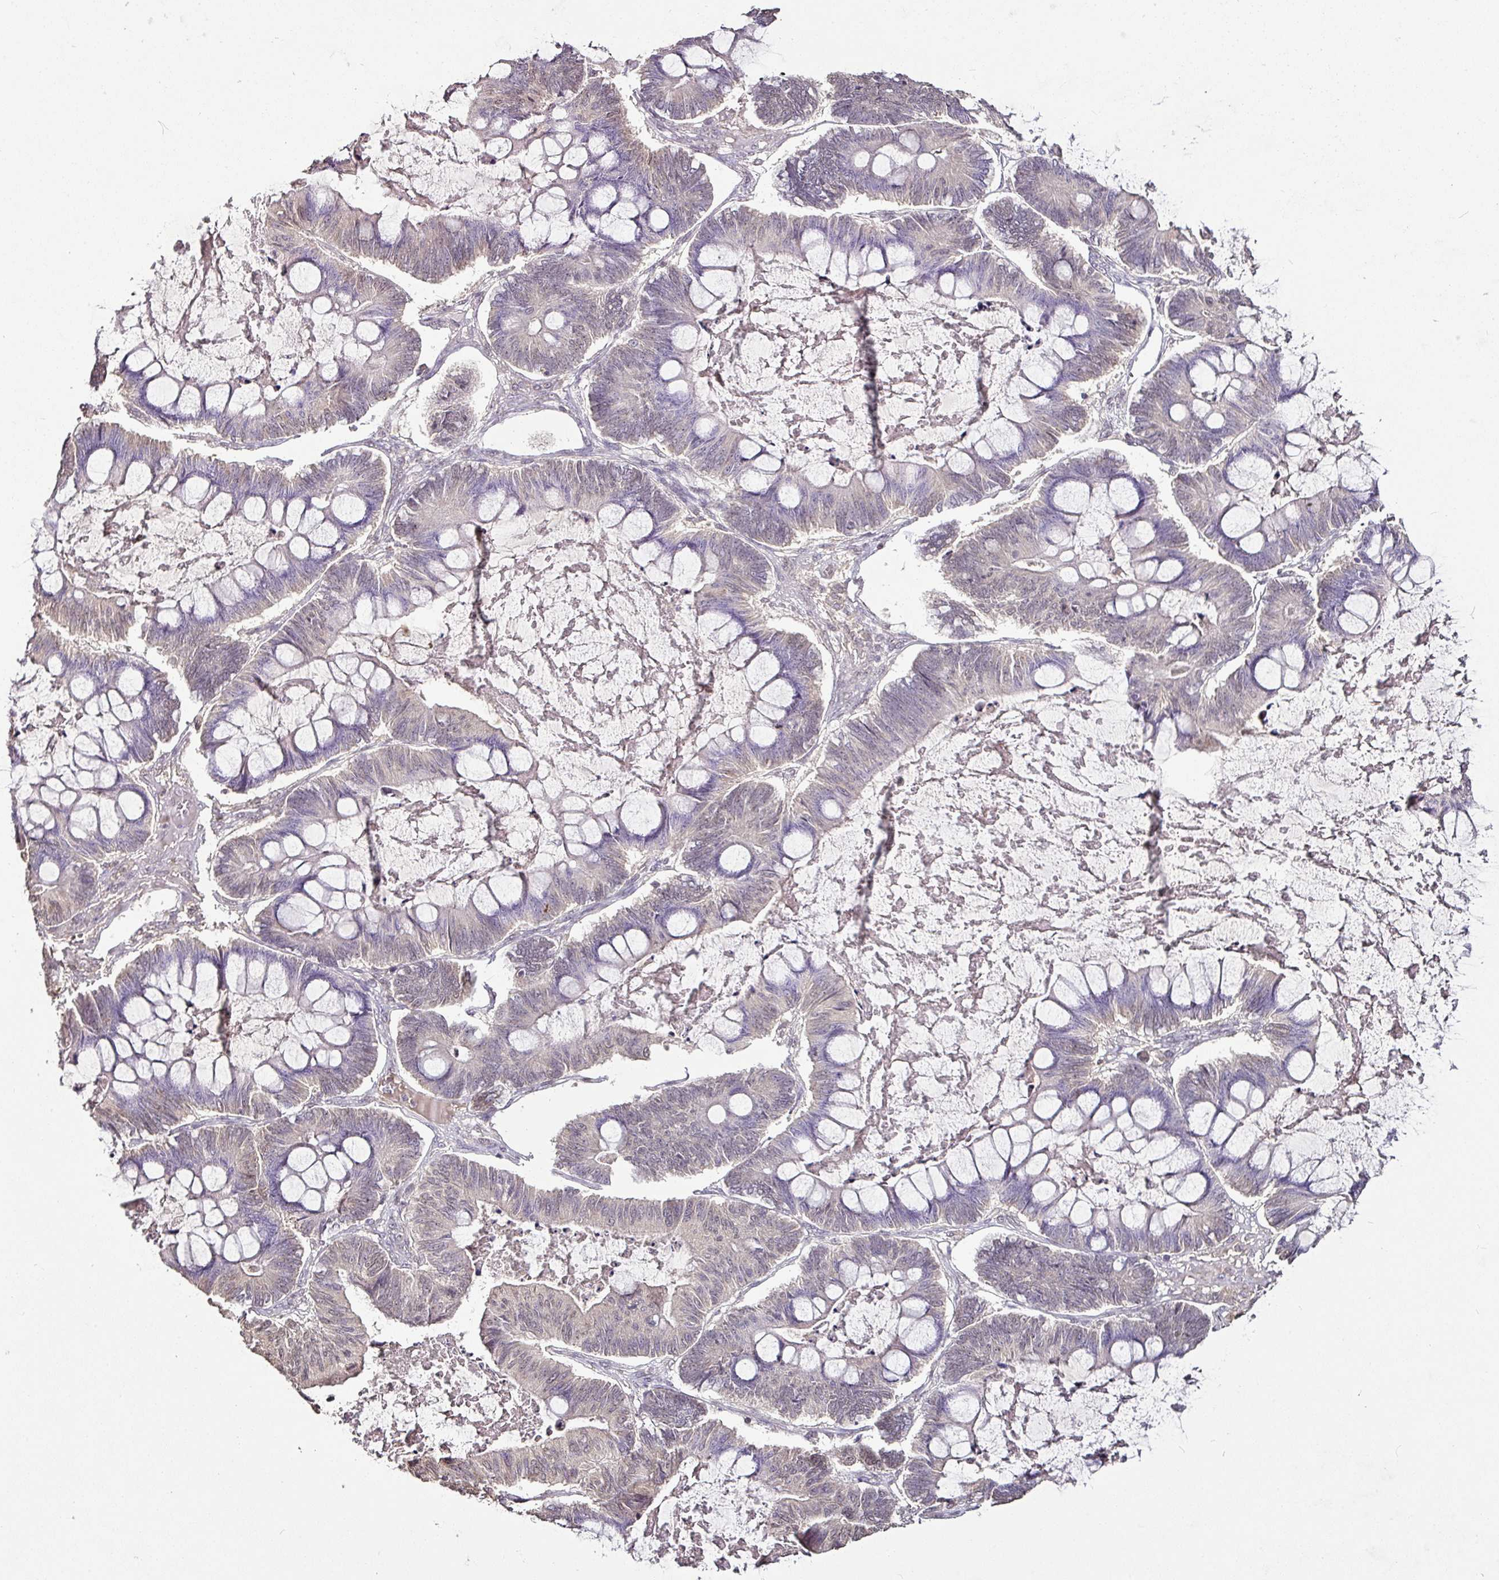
{"staining": {"intensity": "weak", "quantity": "<25%", "location": "nuclear"}, "tissue": "ovarian cancer", "cell_type": "Tumor cells", "image_type": "cancer", "snomed": [{"axis": "morphology", "description": "Cystadenocarcinoma, mucinous, NOS"}, {"axis": "topography", "description": "Ovary"}], "caption": "A micrograph of ovarian cancer stained for a protein shows no brown staining in tumor cells. The staining is performed using DAB (3,3'-diaminobenzidine) brown chromogen with nuclei counter-stained in using hematoxylin.", "gene": "RPL38", "patient": {"sex": "female", "age": 61}}